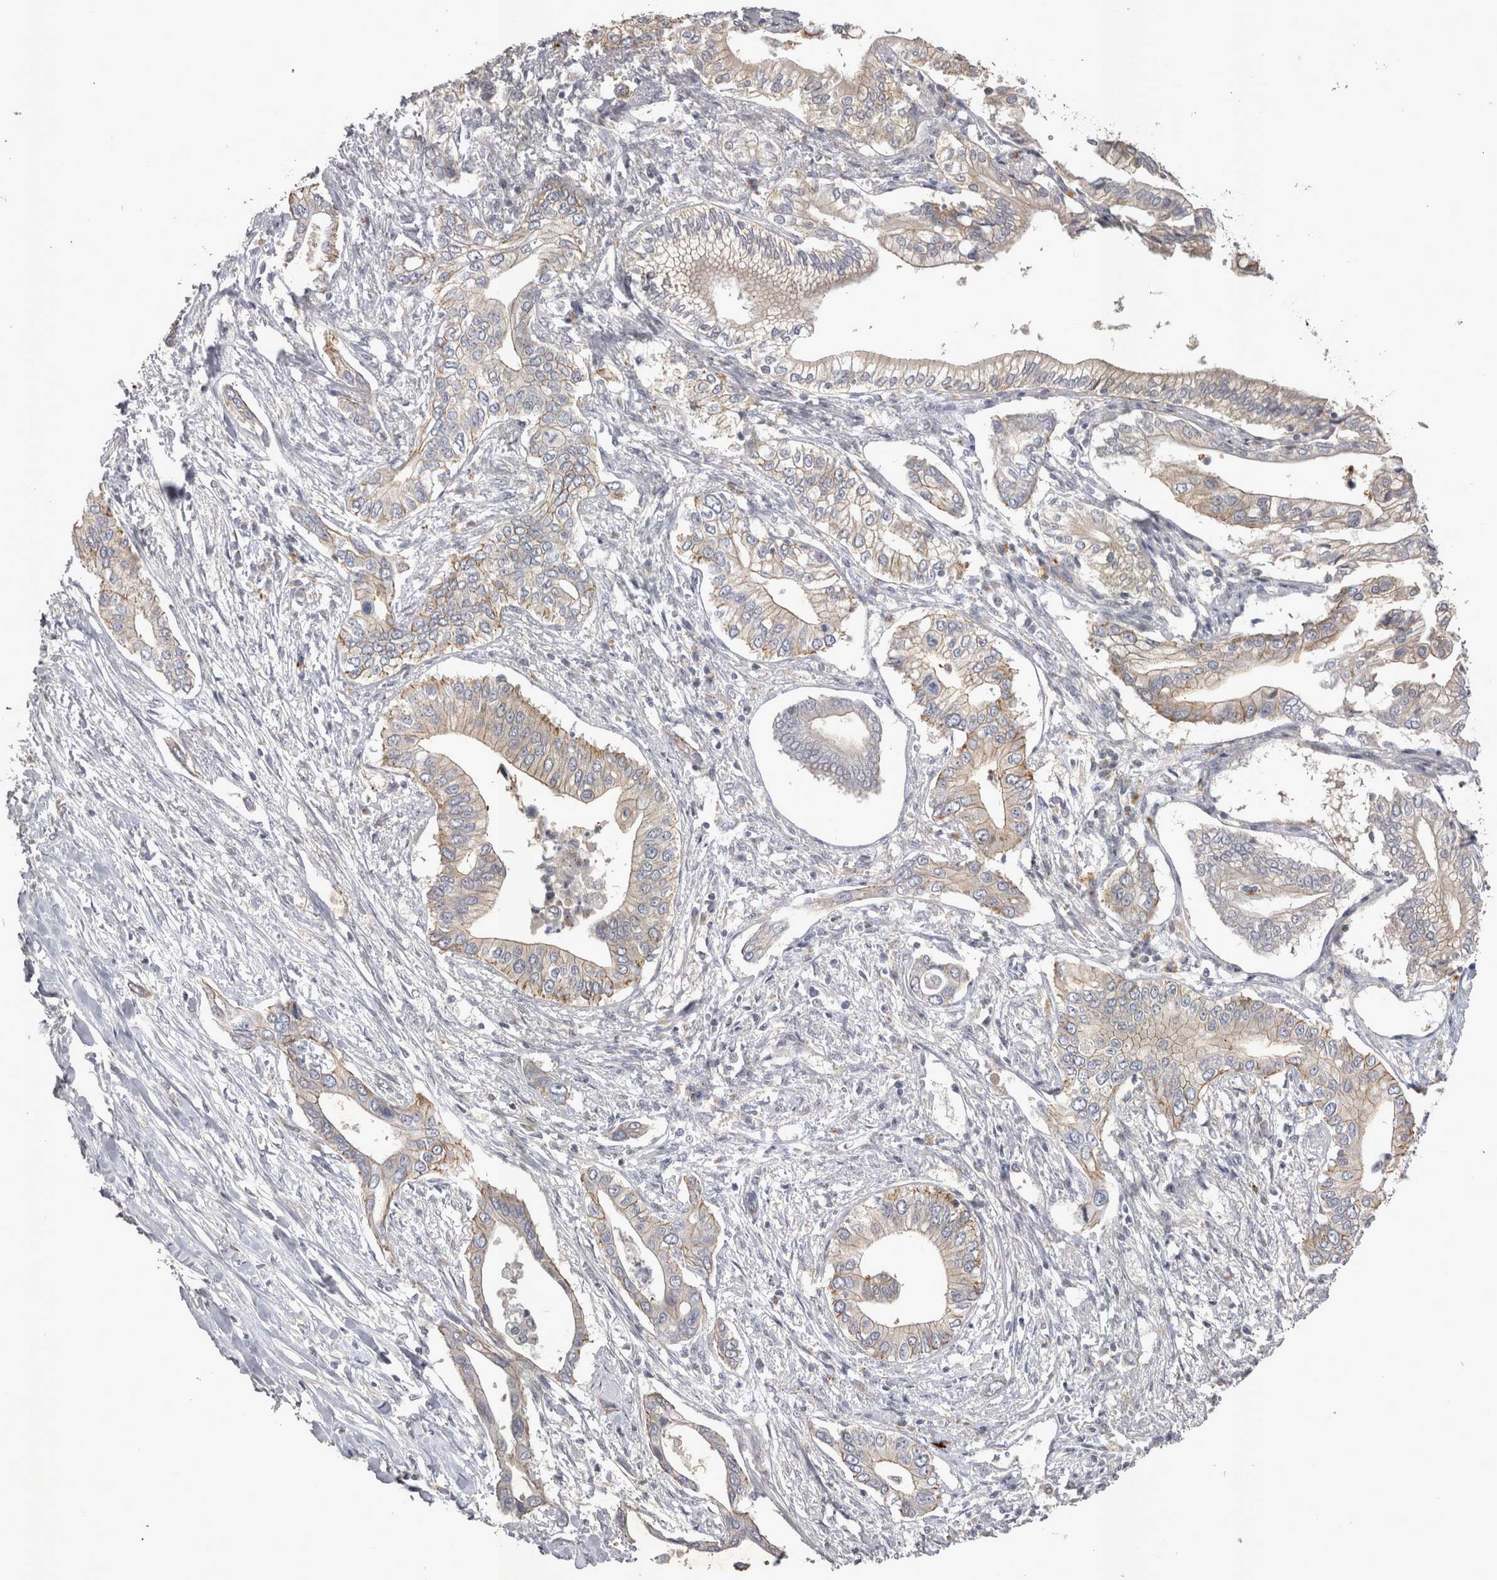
{"staining": {"intensity": "weak", "quantity": "25%-75%", "location": "cytoplasmic/membranous"}, "tissue": "pancreatic cancer", "cell_type": "Tumor cells", "image_type": "cancer", "snomed": [{"axis": "morphology", "description": "Normal tissue, NOS"}, {"axis": "morphology", "description": "Adenocarcinoma, NOS"}, {"axis": "topography", "description": "Pancreas"}, {"axis": "topography", "description": "Peripheral nerve tissue"}], "caption": "Immunohistochemical staining of pancreatic cancer demonstrates weak cytoplasmic/membranous protein staining in approximately 25%-75% of tumor cells.", "gene": "CTBS", "patient": {"sex": "male", "age": 59}}